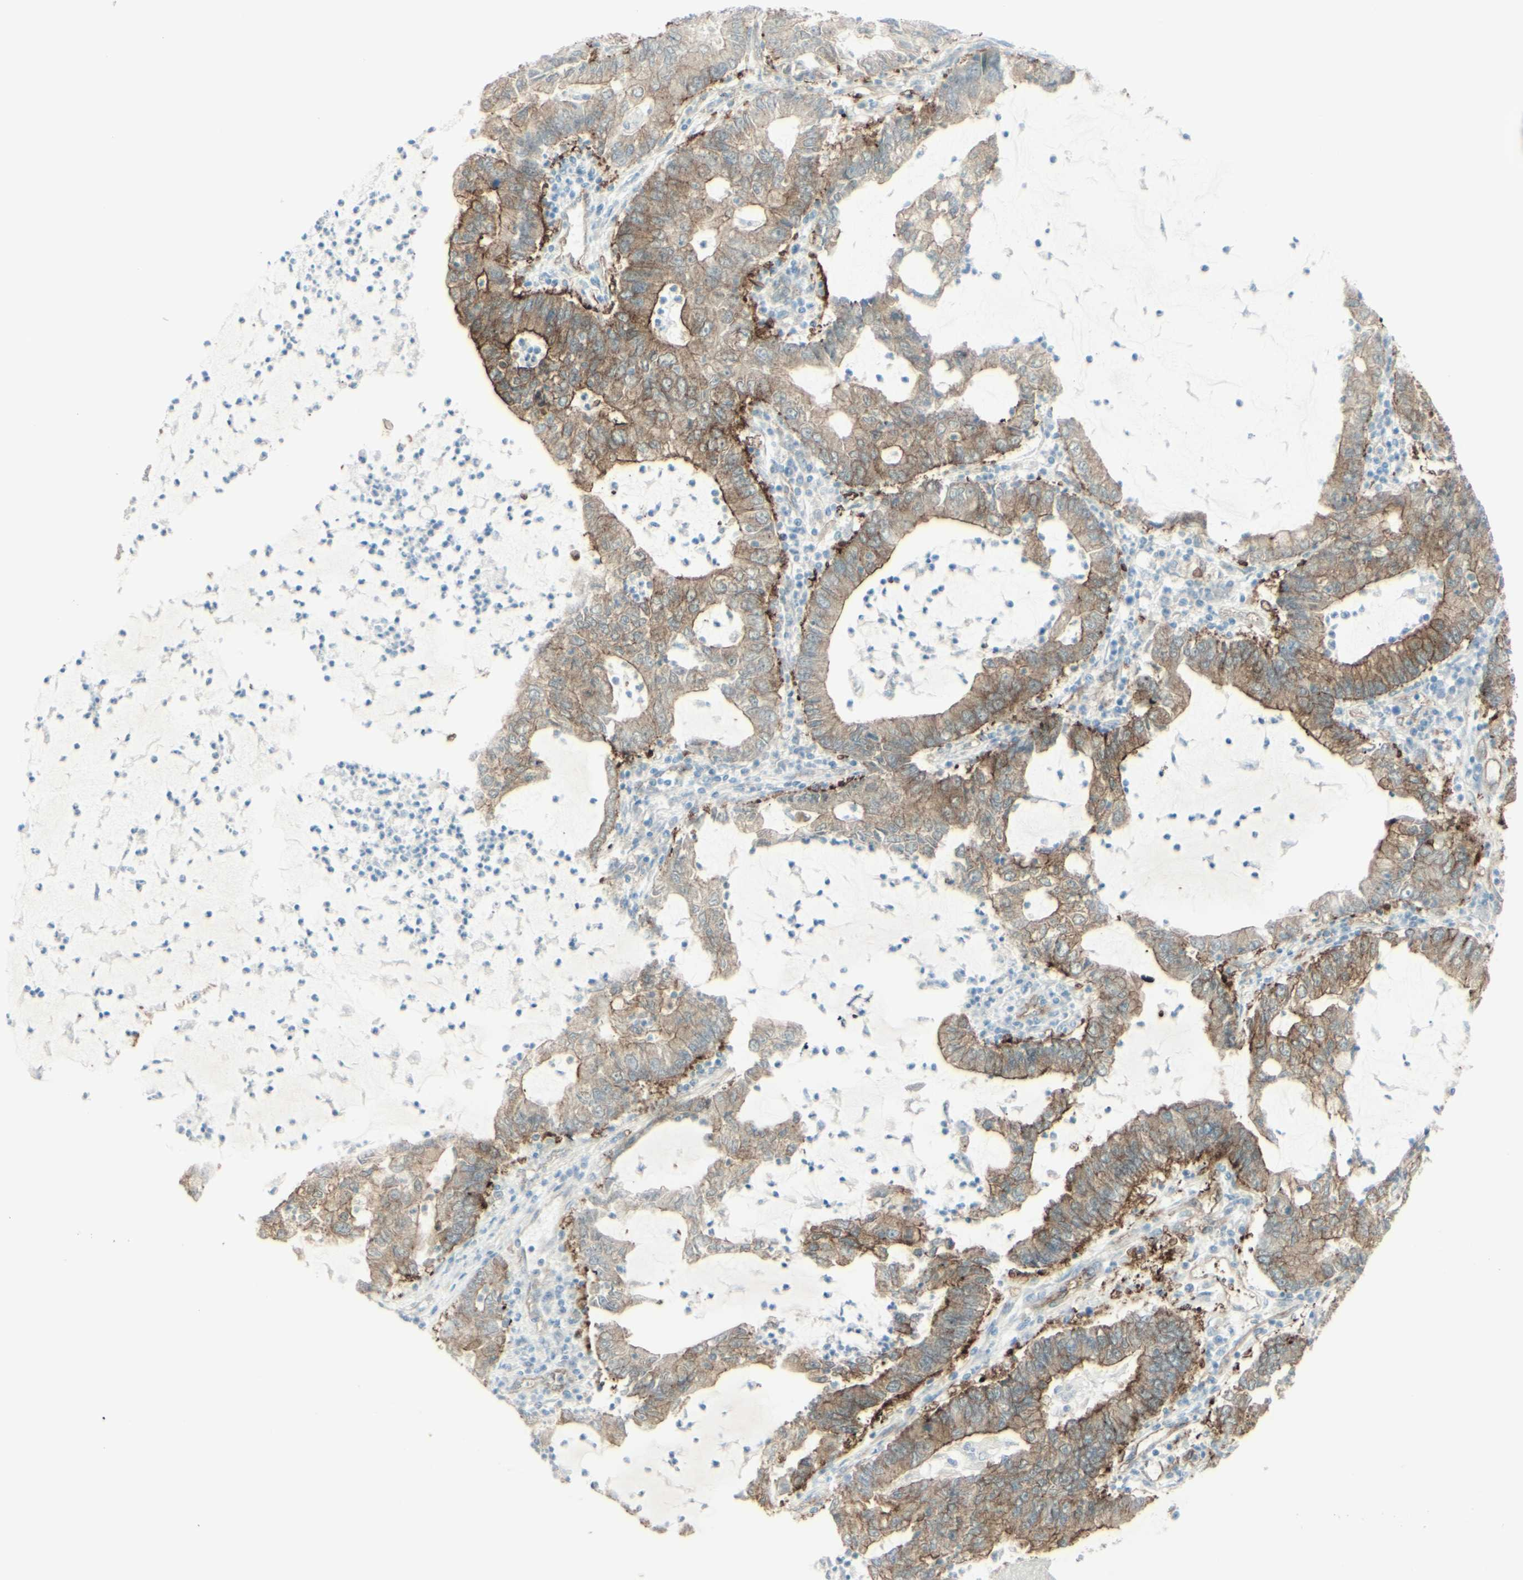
{"staining": {"intensity": "moderate", "quantity": "25%-75%", "location": "cytoplasmic/membranous"}, "tissue": "lung cancer", "cell_type": "Tumor cells", "image_type": "cancer", "snomed": [{"axis": "morphology", "description": "Adenocarcinoma, NOS"}, {"axis": "topography", "description": "Lung"}], "caption": "An immunohistochemistry histopathology image of tumor tissue is shown. Protein staining in brown highlights moderate cytoplasmic/membranous positivity in adenocarcinoma (lung) within tumor cells.", "gene": "MYO6", "patient": {"sex": "female", "age": 51}}